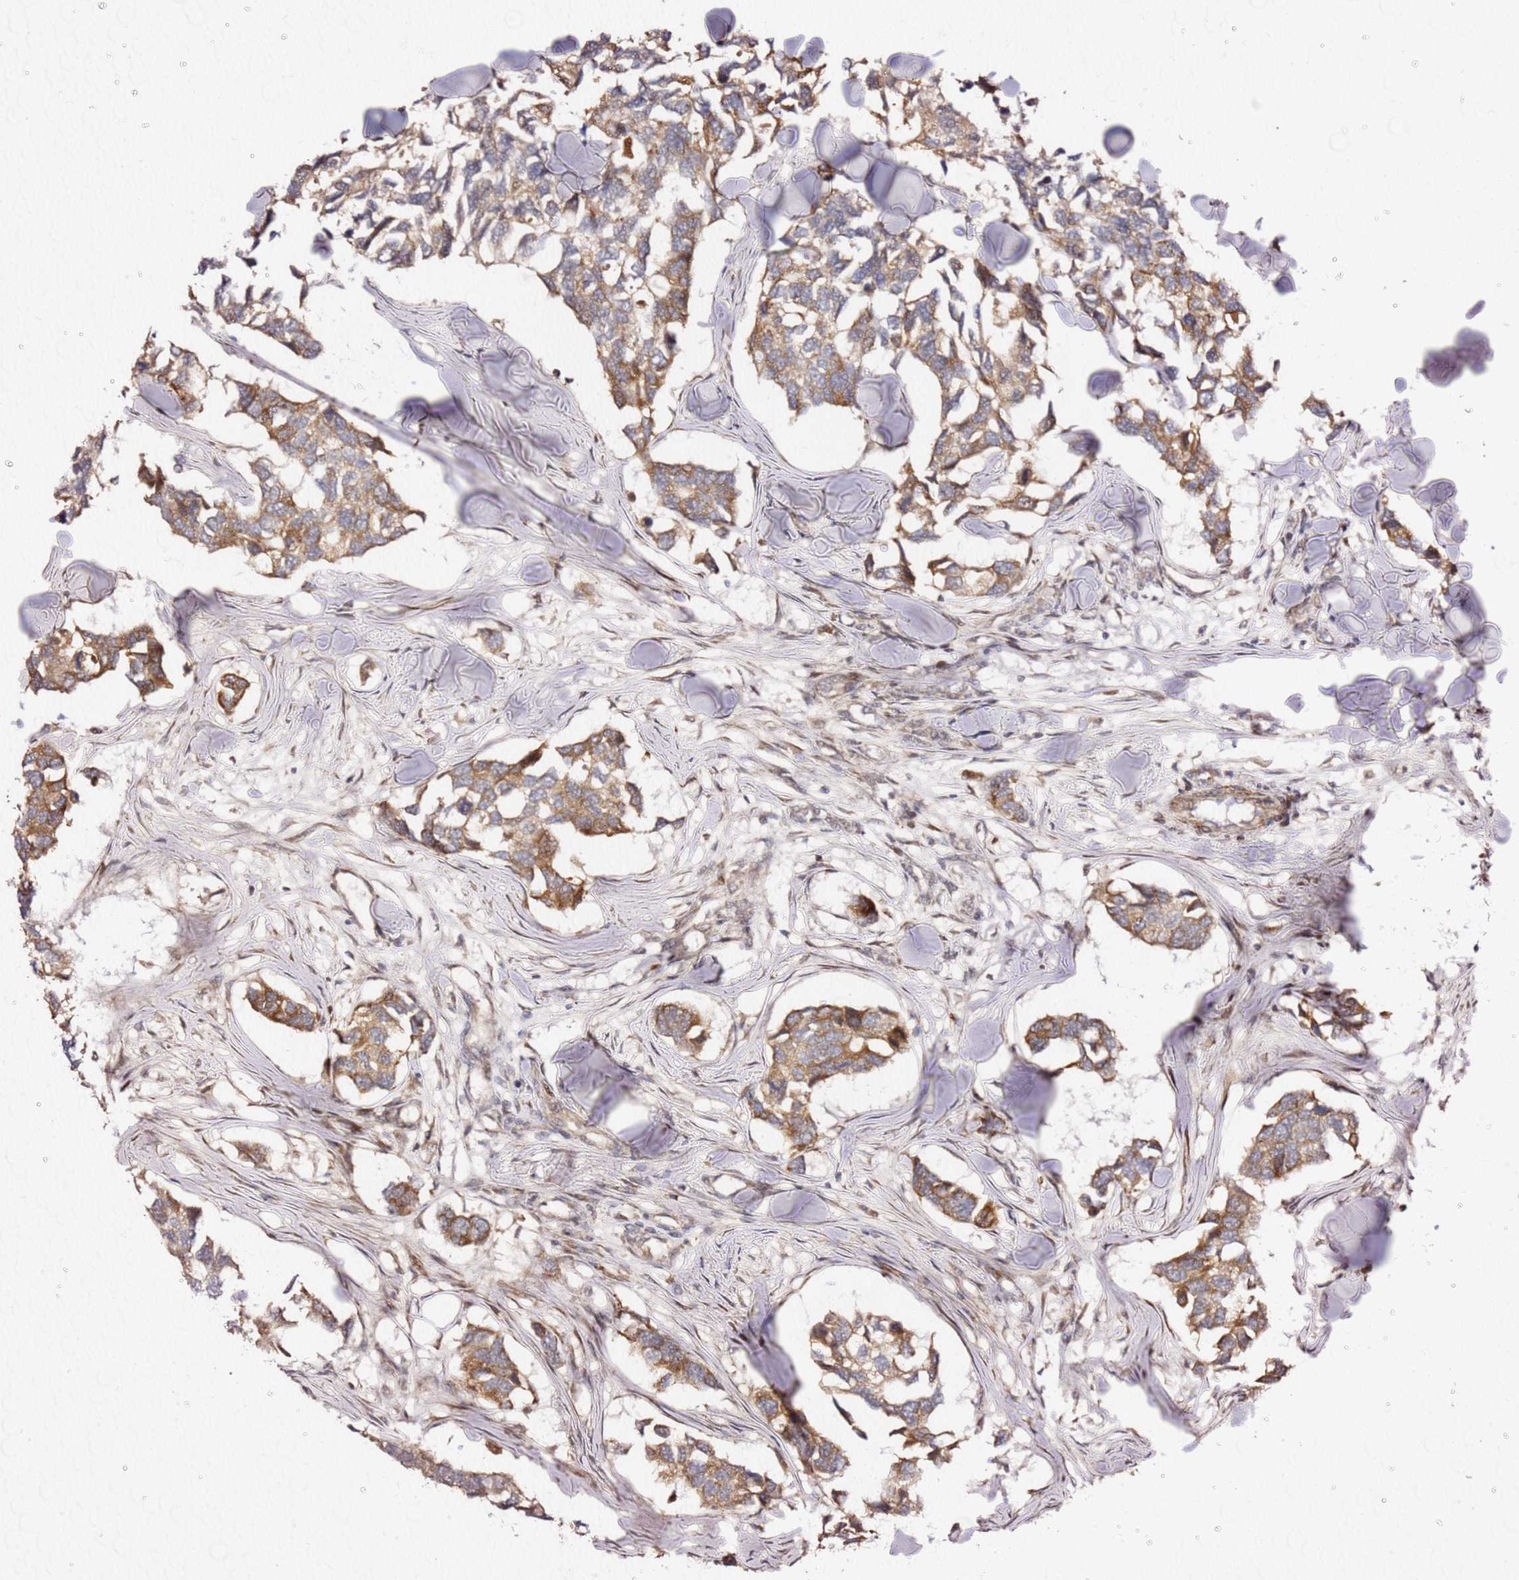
{"staining": {"intensity": "moderate", "quantity": ">75%", "location": "cytoplasmic/membranous"}, "tissue": "breast cancer", "cell_type": "Tumor cells", "image_type": "cancer", "snomed": [{"axis": "morphology", "description": "Duct carcinoma"}, {"axis": "topography", "description": "Breast"}], "caption": "An immunohistochemistry (IHC) photomicrograph of neoplastic tissue is shown. Protein staining in brown labels moderate cytoplasmic/membranous positivity in breast cancer (invasive ductal carcinoma) within tumor cells. (DAB (3,3'-diaminobenzidine) IHC with brightfield microscopy, high magnification).", "gene": "KIF25", "patient": {"sex": "female", "age": 83}}